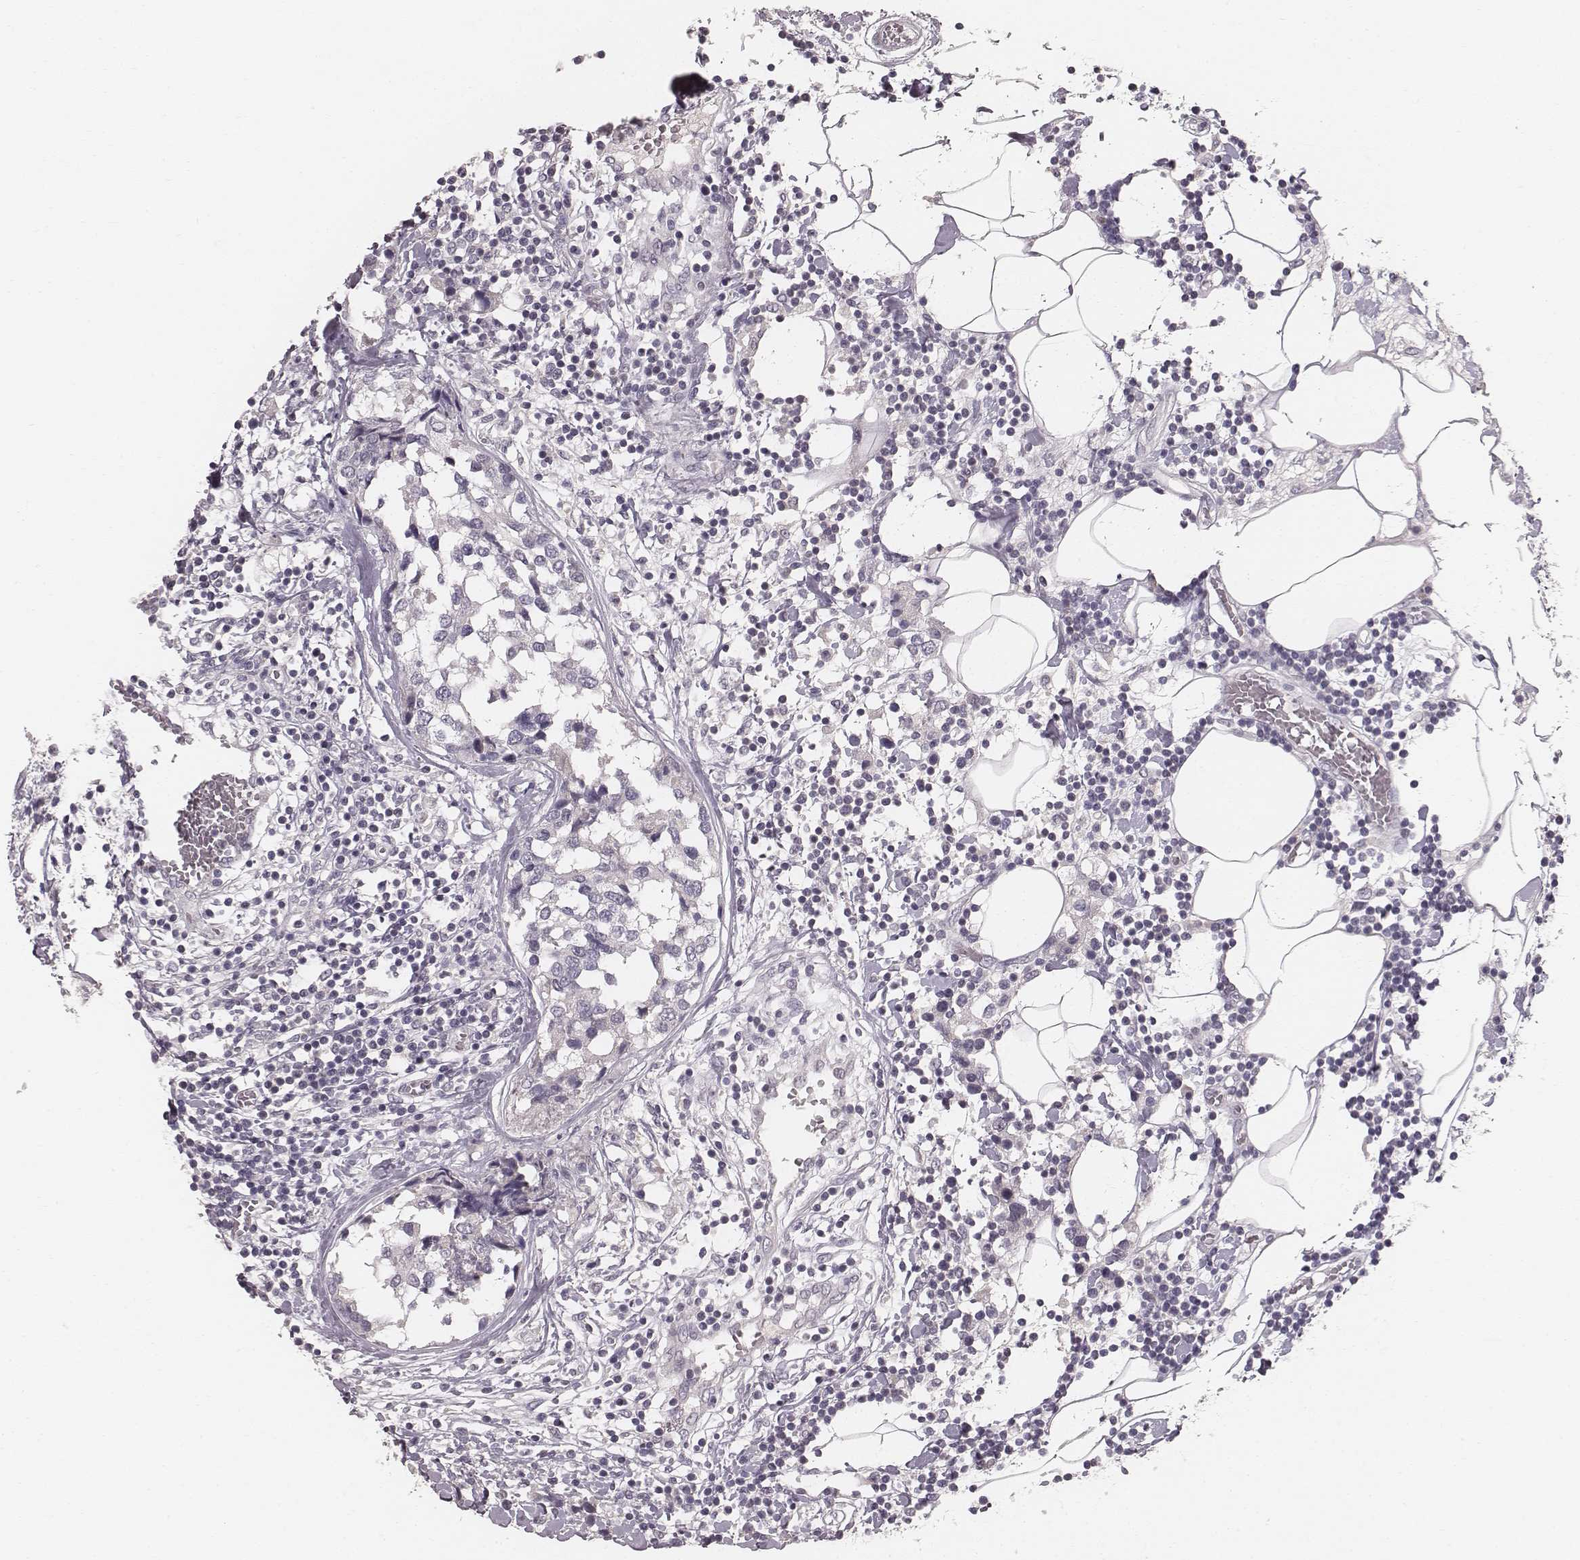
{"staining": {"intensity": "negative", "quantity": "none", "location": "none"}, "tissue": "breast cancer", "cell_type": "Tumor cells", "image_type": "cancer", "snomed": [{"axis": "morphology", "description": "Lobular carcinoma"}, {"axis": "topography", "description": "Breast"}], "caption": "Immunohistochemical staining of lobular carcinoma (breast) demonstrates no significant positivity in tumor cells. The staining is performed using DAB (3,3'-diaminobenzidine) brown chromogen with nuclei counter-stained in using hematoxylin.", "gene": "LY6K", "patient": {"sex": "female", "age": 59}}